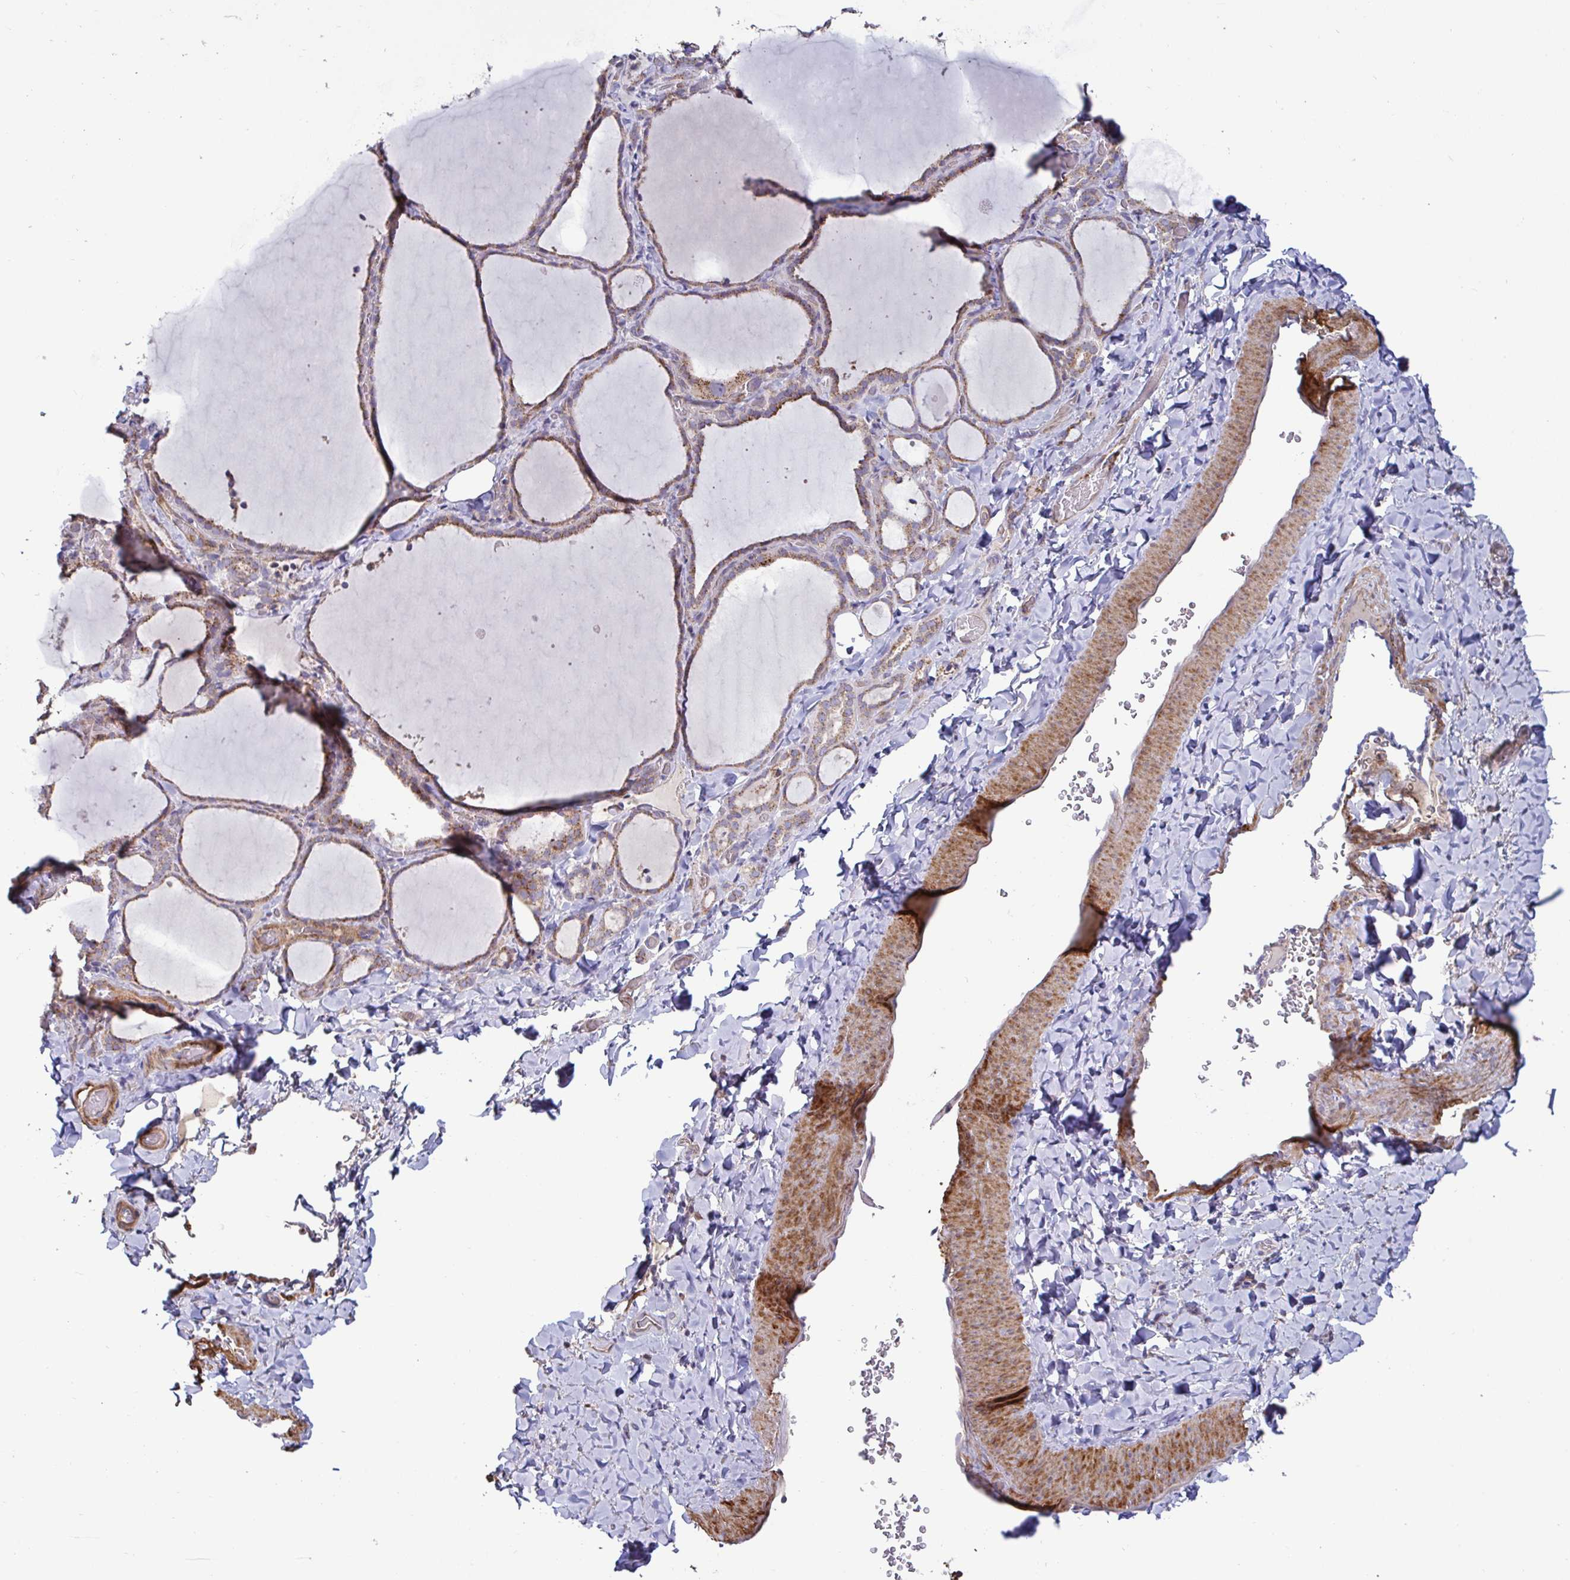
{"staining": {"intensity": "weak", "quantity": "25%-75%", "location": "cytoplasmic/membranous"}, "tissue": "thyroid gland", "cell_type": "Glandular cells", "image_type": "normal", "snomed": [{"axis": "morphology", "description": "Normal tissue, NOS"}, {"axis": "topography", "description": "Thyroid gland"}], "caption": "Immunohistochemical staining of normal human thyroid gland displays weak cytoplasmic/membranous protein staining in approximately 25%-75% of glandular cells.", "gene": "SPRY1", "patient": {"sex": "female", "age": 22}}